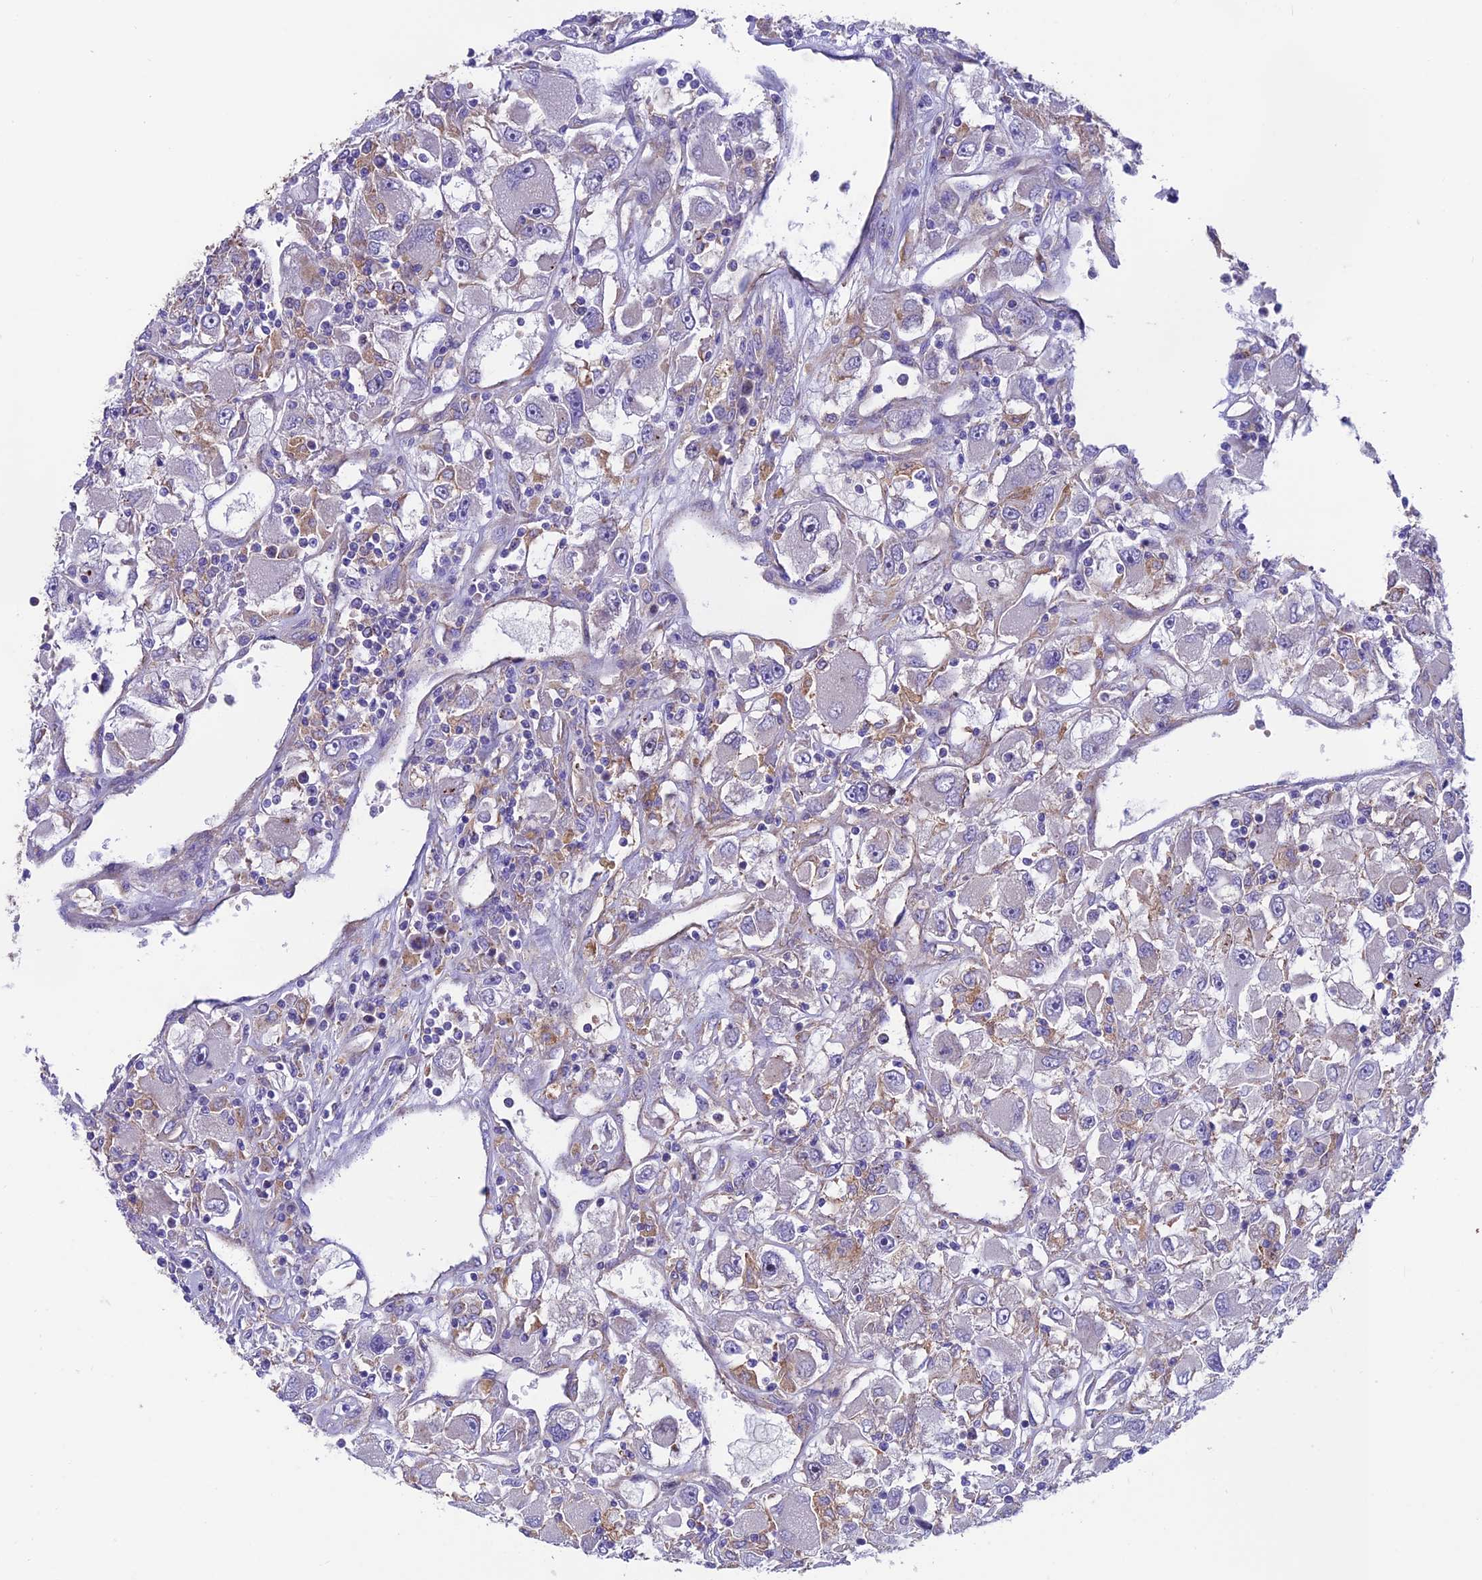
{"staining": {"intensity": "negative", "quantity": "none", "location": "none"}, "tissue": "renal cancer", "cell_type": "Tumor cells", "image_type": "cancer", "snomed": [{"axis": "morphology", "description": "Adenocarcinoma, NOS"}, {"axis": "topography", "description": "Kidney"}], "caption": "Renal adenocarcinoma was stained to show a protein in brown. There is no significant positivity in tumor cells.", "gene": "VPS16", "patient": {"sex": "female", "age": 52}}